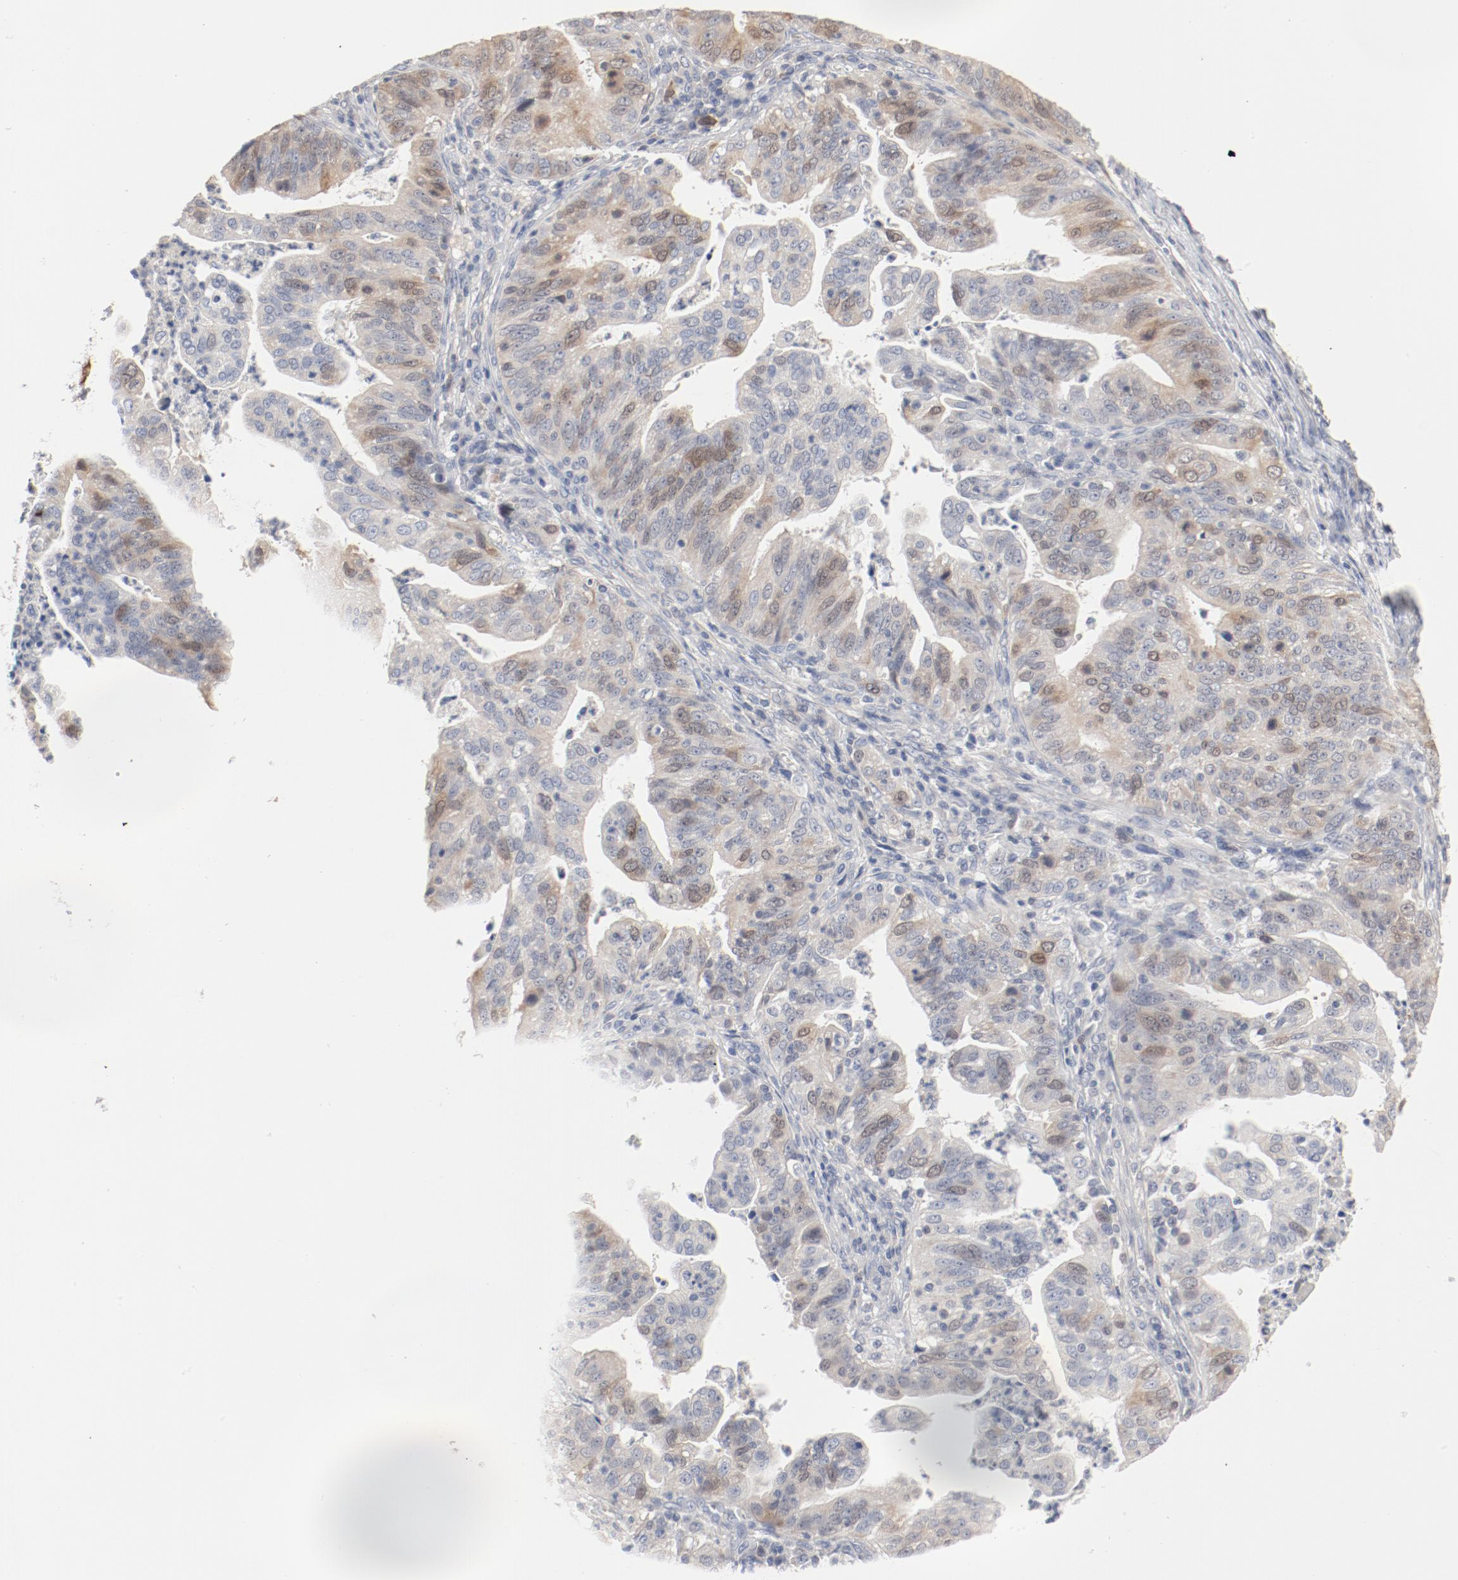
{"staining": {"intensity": "weak", "quantity": "25%-75%", "location": "nuclear"}, "tissue": "stomach cancer", "cell_type": "Tumor cells", "image_type": "cancer", "snomed": [{"axis": "morphology", "description": "Adenocarcinoma, NOS"}, {"axis": "topography", "description": "Stomach, upper"}], "caption": "The micrograph demonstrates staining of stomach adenocarcinoma, revealing weak nuclear protein expression (brown color) within tumor cells.", "gene": "CDK1", "patient": {"sex": "female", "age": 50}}